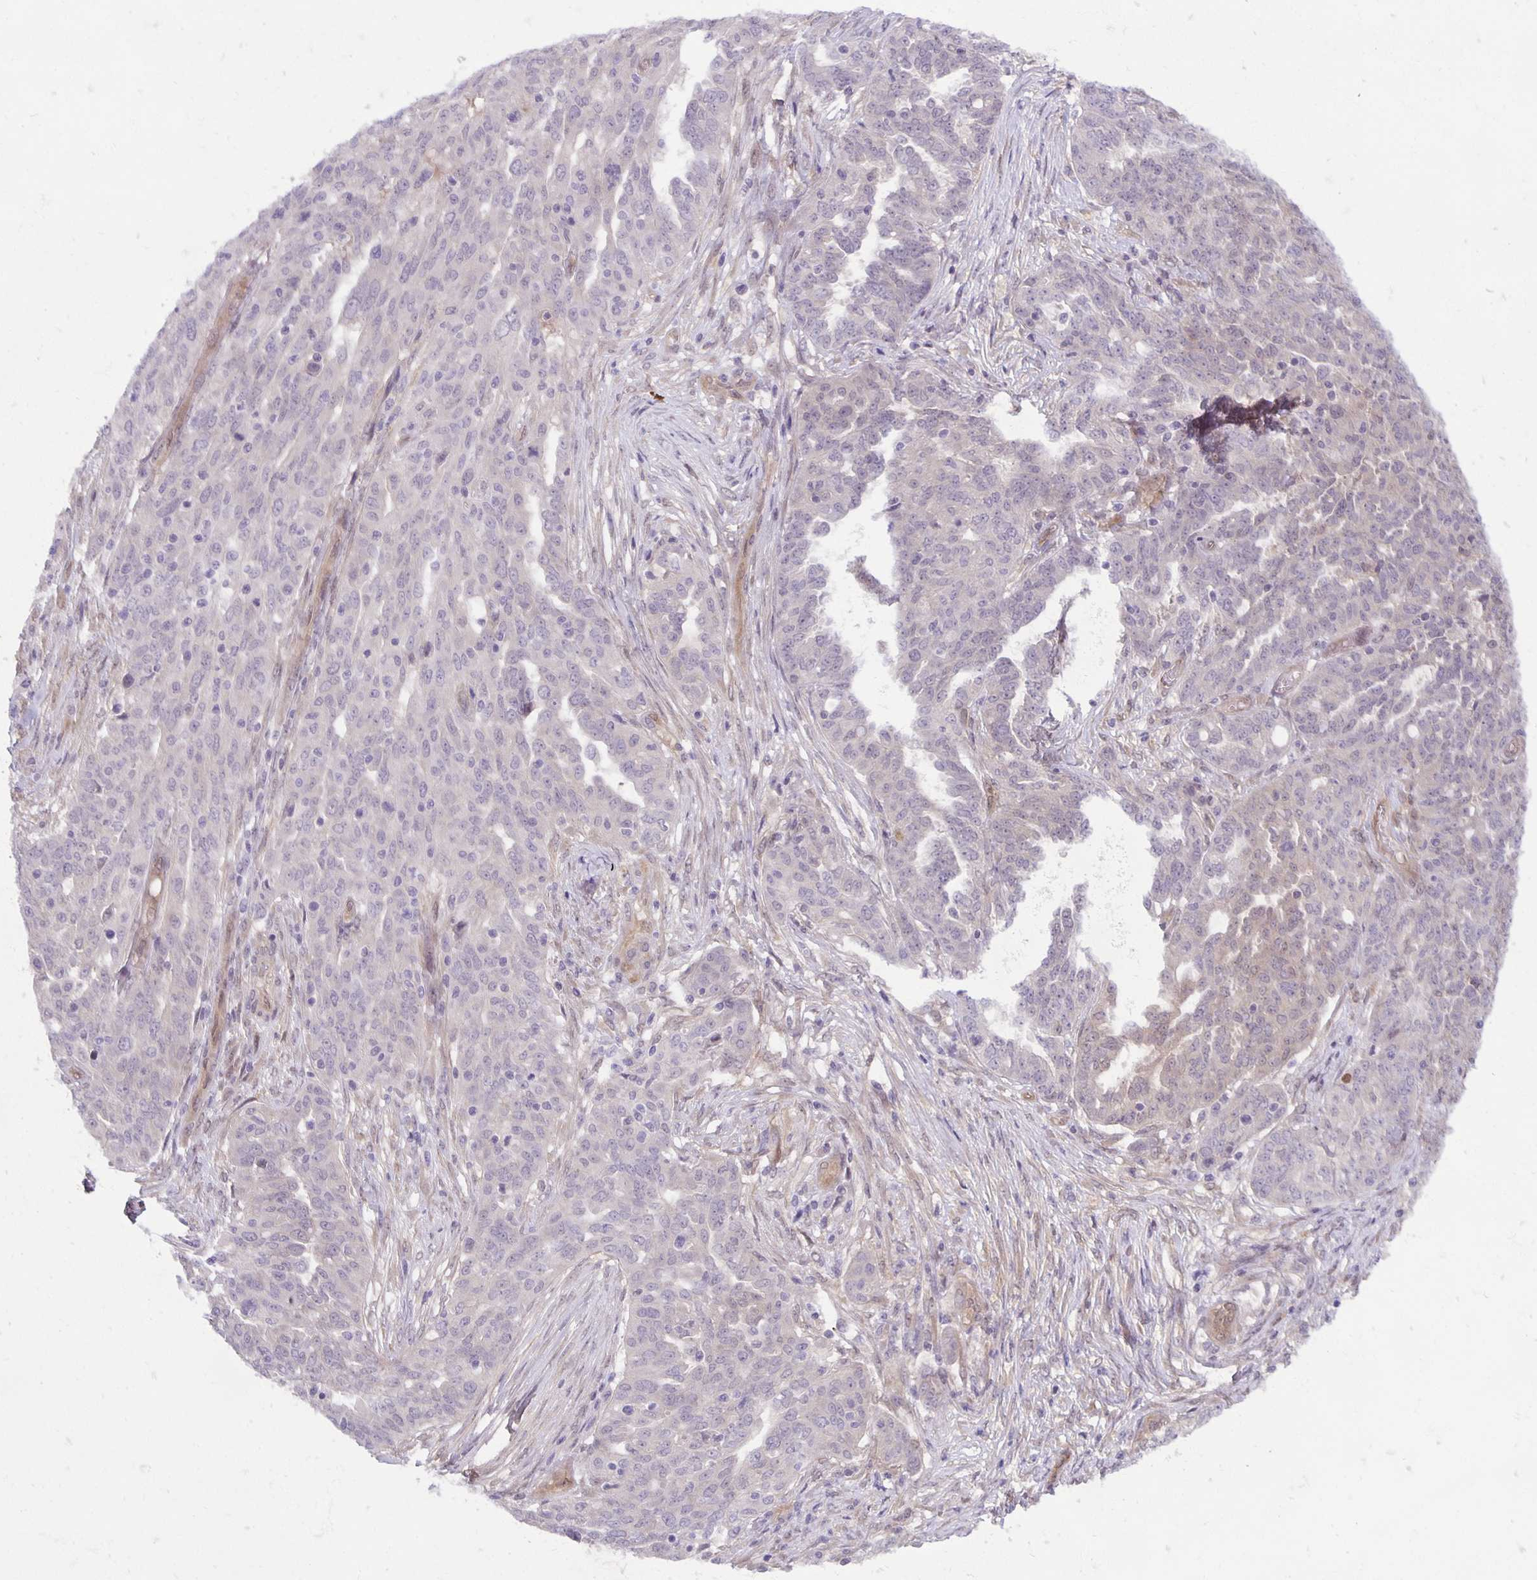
{"staining": {"intensity": "negative", "quantity": "none", "location": "none"}, "tissue": "ovarian cancer", "cell_type": "Tumor cells", "image_type": "cancer", "snomed": [{"axis": "morphology", "description": "Cystadenocarcinoma, serous, NOS"}, {"axis": "topography", "description": "Ovary"}], "caption": "High power microscopy photomicrograph of an immunohistochemistry image of ovarian serous cystadenocarcinoma, revealing no significant positivity in tumor cells.", "gene": "TAX1BP3", "patient": {"sex": "female", "age": 67}}